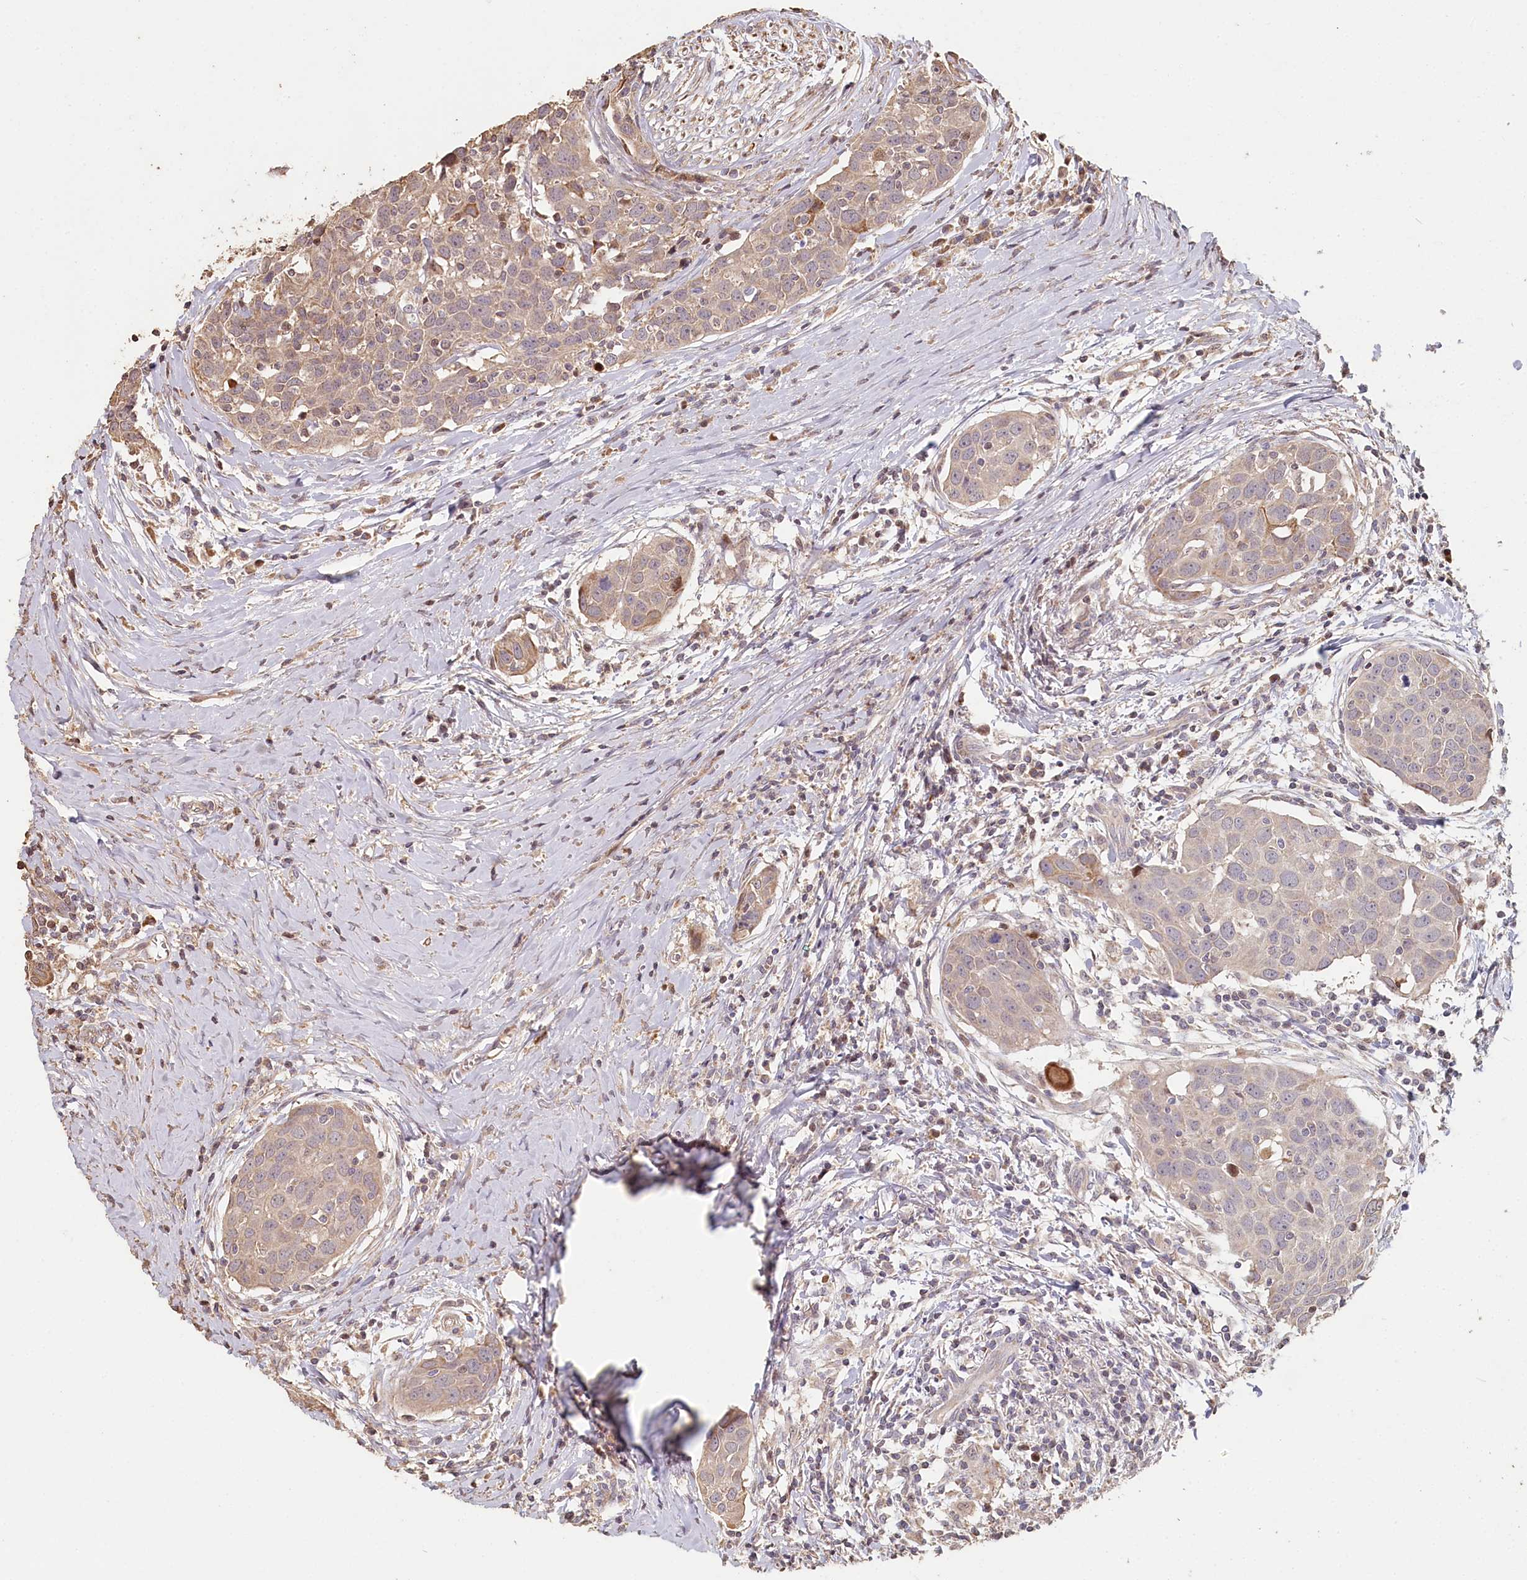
{"staining": {"intensity": "weak", "quantity": "<25%", "location": "cytoplasmic/membranous"}, "tissue": "head and neck cancer", "cell_type": "Tumor cells", "image_type": "cancer", "snomed": [{"axis": "morphology", "description": "Squamous cell carcinoma, NOS"}, {"axis": "topography", "description": "Oral tissue"}, {"axis": "topography", "description": "Head-Neck"}], "caption": "IHC micrograph of neoplastic tissue: head and neck squamous cell carcinoma stained with DAB shows no significant protein positivity in tumor cells.", "gene": "HAL", "patient": {"sex": "female", "age": 50}}